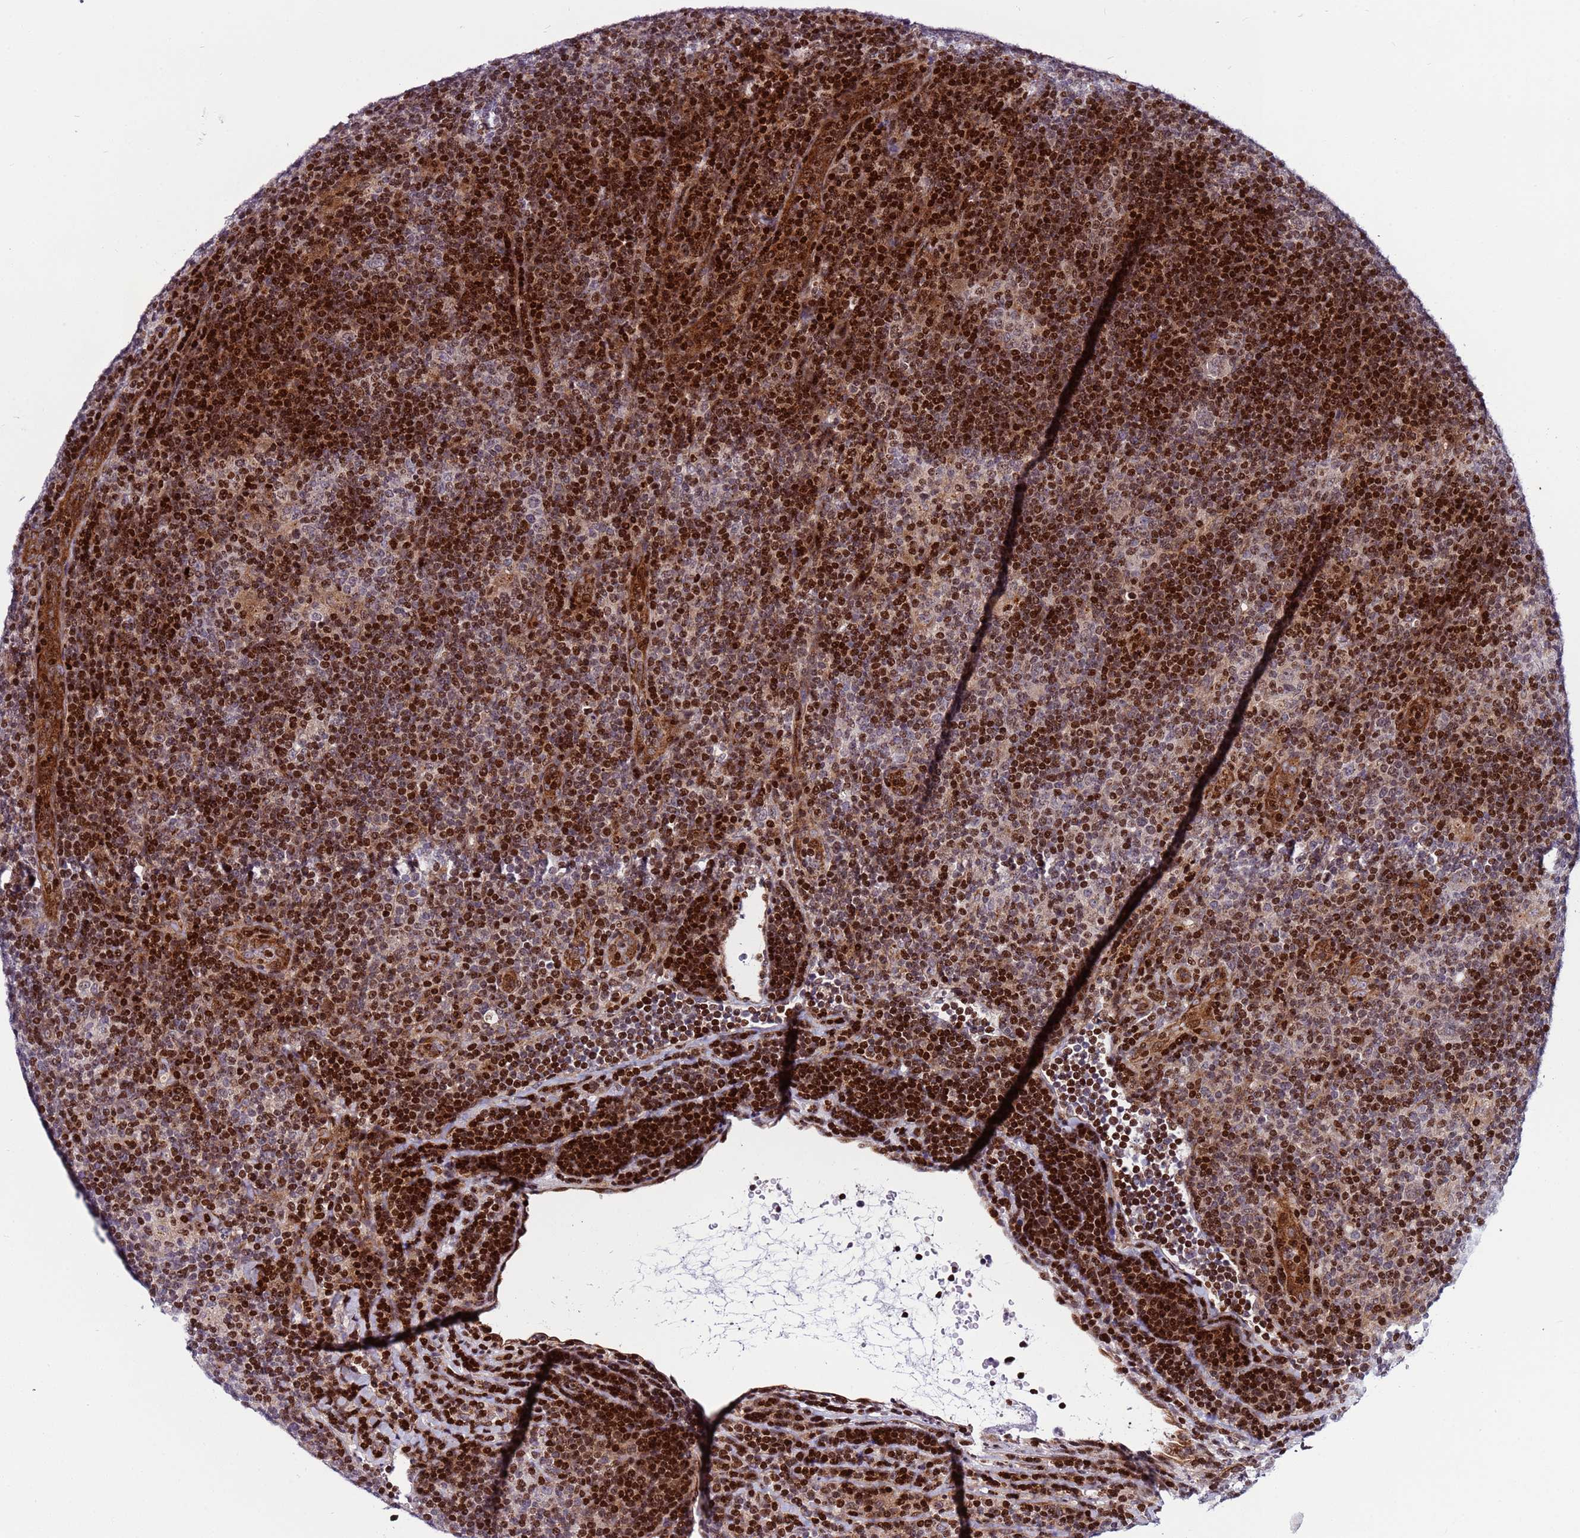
{"staining": {"intensity": "weak", "quantity": "<25%", "location": "cytoplasmic/membranous,nuclear"}, "tissue": "lymphoma", "cell_type": "Tumor cells", "image_type": "cancer", "snomed": [{"axis": "morphology", "description": "Hodgkin's disease, NOS"}, {"axis": "topography", "description": "Lymph node"}], "caption": "The micrograph displays no significant expression in tumor cells of Hodgkin's disease.", "gene": "WBP11", "patient": {"sex": "female", "age": 57}}